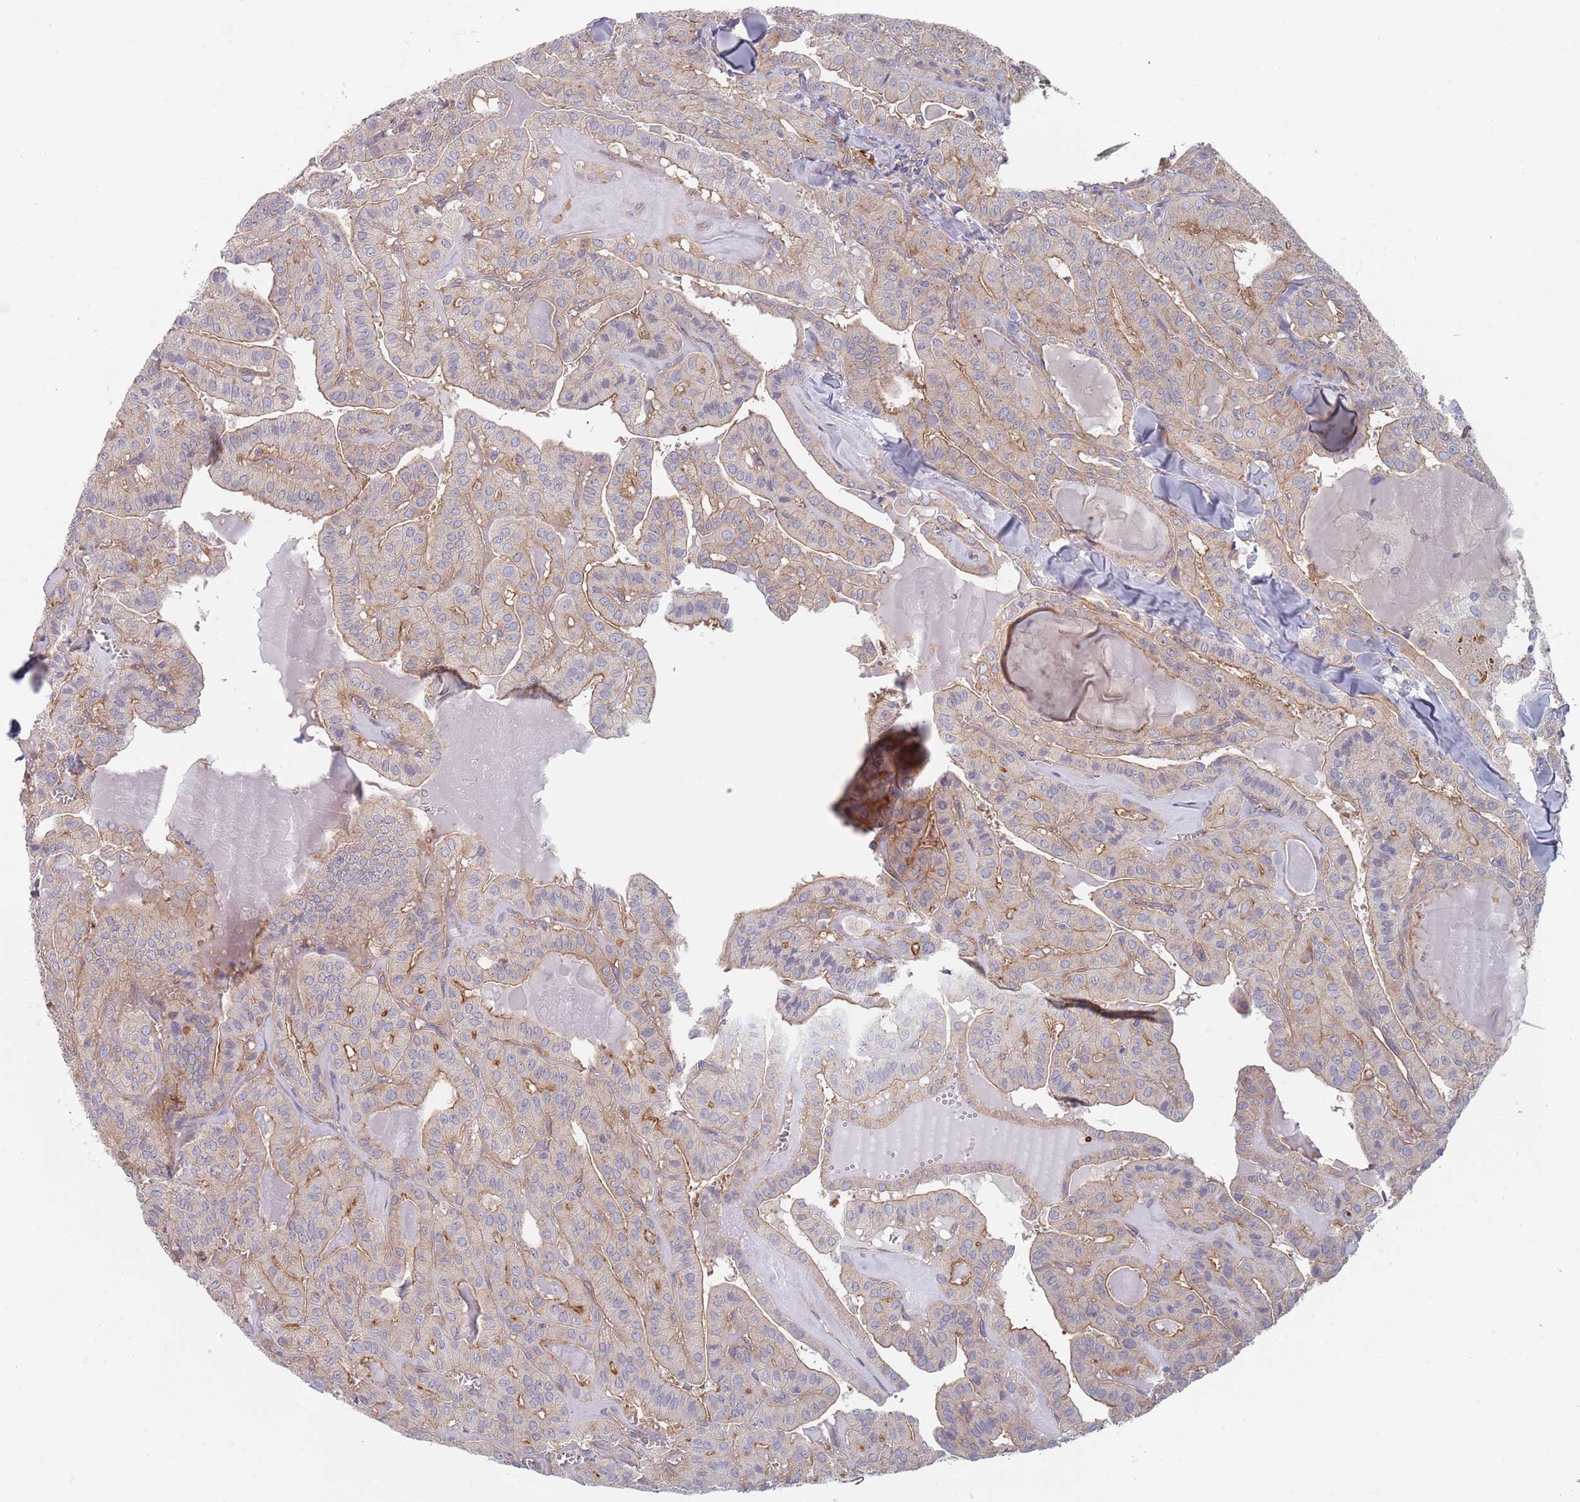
{"staining": {"intensity": "weak", "quantity": "25%-75%", "location": "cytoplasmic/membranous"}, "tissue": "thyroid cancer", "cell_type": "Tumor cells", "image_type": "cancer", "snomed": [{"axis": "morphology", "description": "Papillary adenocarcinoma, NOS"}, {"axis": "topography", "description": "Thyroid gland"}], "caption": "A brown stain highlights weak cytoplasmic/membranous expression of a protein in thyroid cancer (papillary adenocarcinoma) tumor cells.", "gene": "APPL2", "patient": {"sex": "male", "age": 52}}